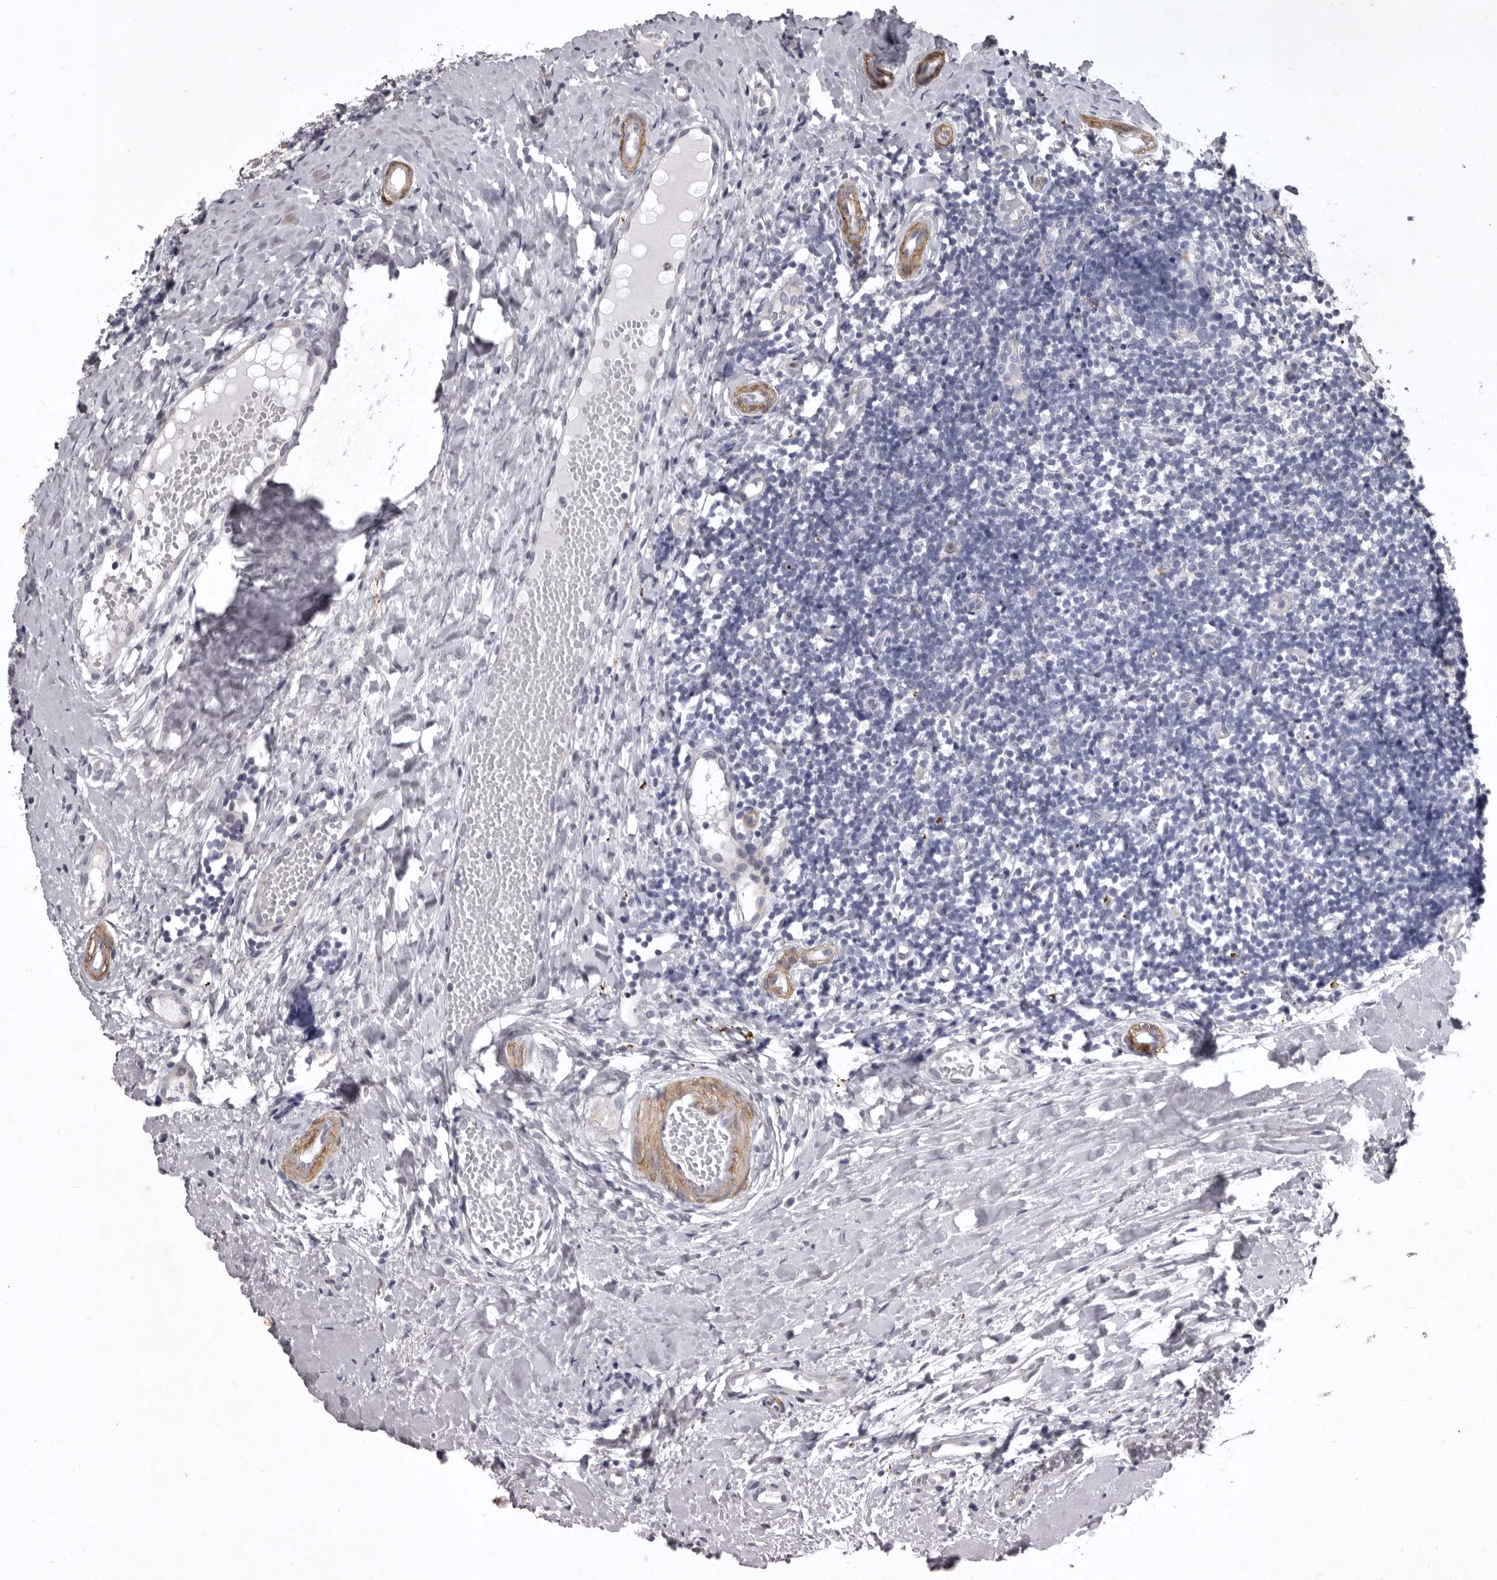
{"staining": {"intensity": "negative", "quantity": "none", "location": "none"}, "tissue": "tonsil", "cell_type": "Germinal center cells", "image_type": "normal", "snomed": [{"axis": "morphology", "description": "Normal tissue, NOS"}, {"axis": "topography", "description": "Tonsil"}], "caption": "The IHC image has no significant positivity in germinal center cells of tonsil.", "gene": "NKAIN4", "patient": {"sex": "female", "age": 19}}